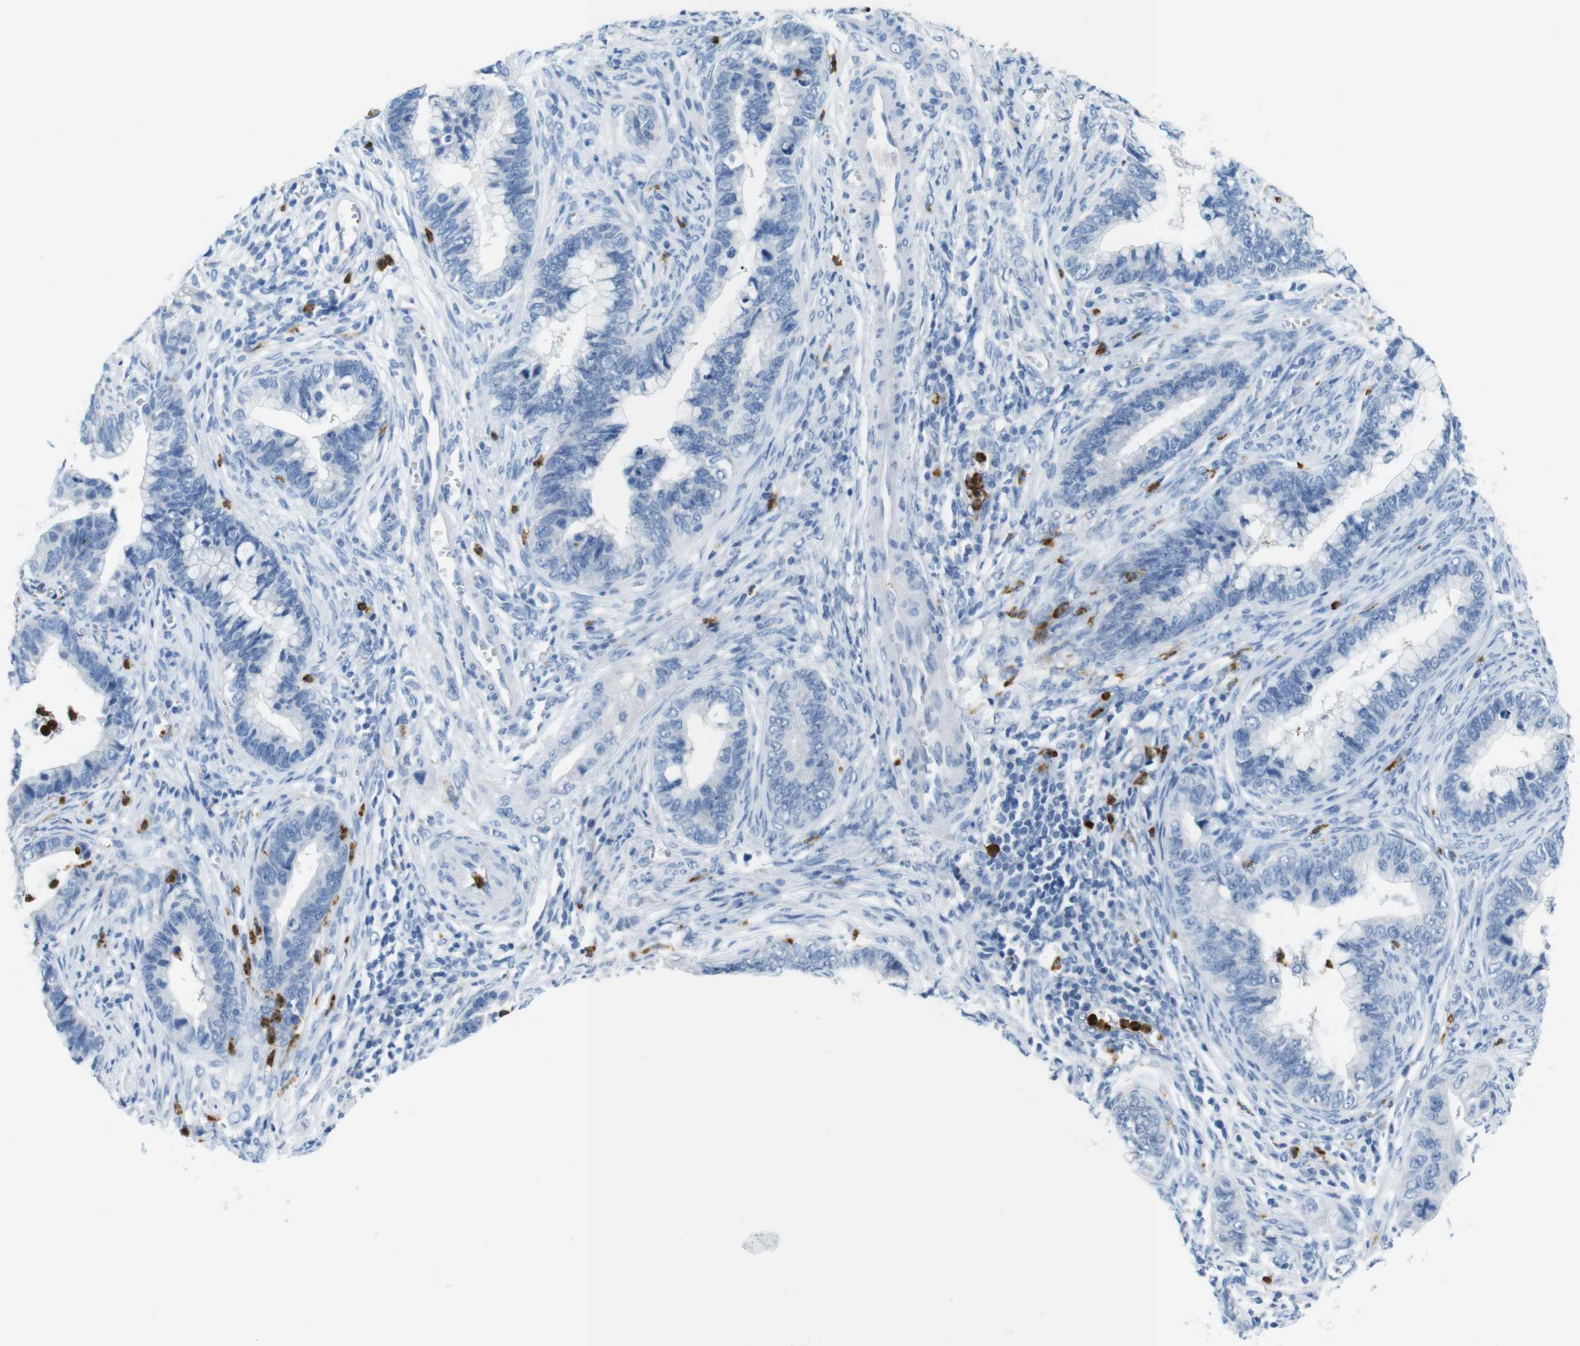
{"staining": {"intensity": "negative", "quantity": "none", "location": "none"}, "tissue": "cervical cancer", "cell_type": "Tumor cells", "image_type": "cancer", "snomed": [{"axis": "morphology", "description": "Adenocarcinoma, NOS"}, {"axis": "topography", "description": "Cervix"}], "caption": "Tumor cells show no significant positivity in cervical cancer (adenocarcinoma). (Immunohistochemistry, brightfield microscopy, high magnification).", "gene": "MCEMP1", "patient": {"sex": "female", "age": 44}}